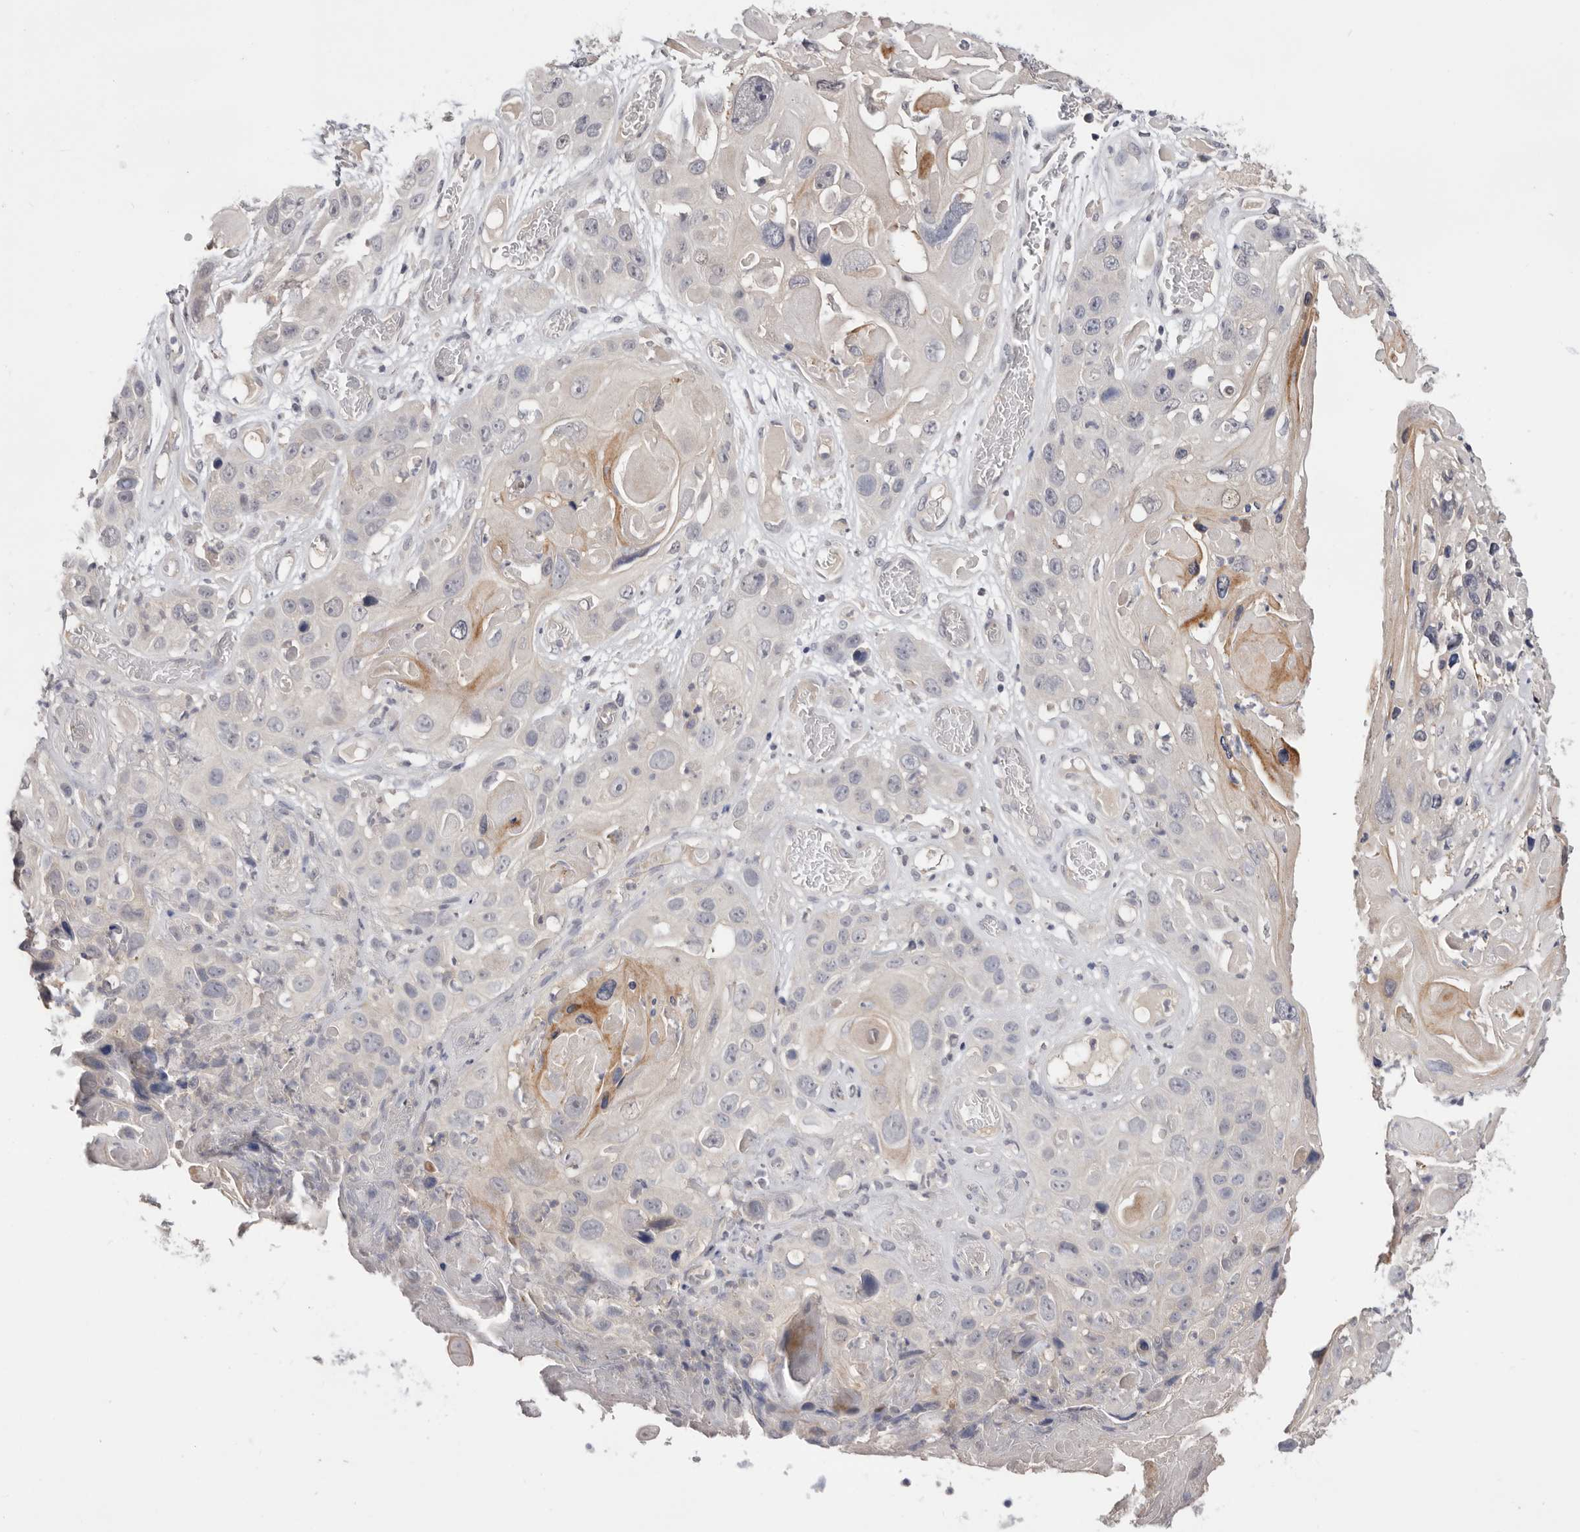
{"staining": {"intensity": "negative", "quantity": "none", "location": "none"}, "tissue": "skin cancer", "cell_type": "Tumor cells", "image_type": "cancer", "snomed": [{"axis": "morphology", "description": "Squamous cell carcinoma, NOS"}, {"axis": "topography", "description": "Skin"}], "caption": "The immunohistochemistry (IHC) histopathology image has no significant staining in tumor cells of skin cancer tissue.", "gene": "DOP1A", "patient": {"sex": "male", "age": 55}}